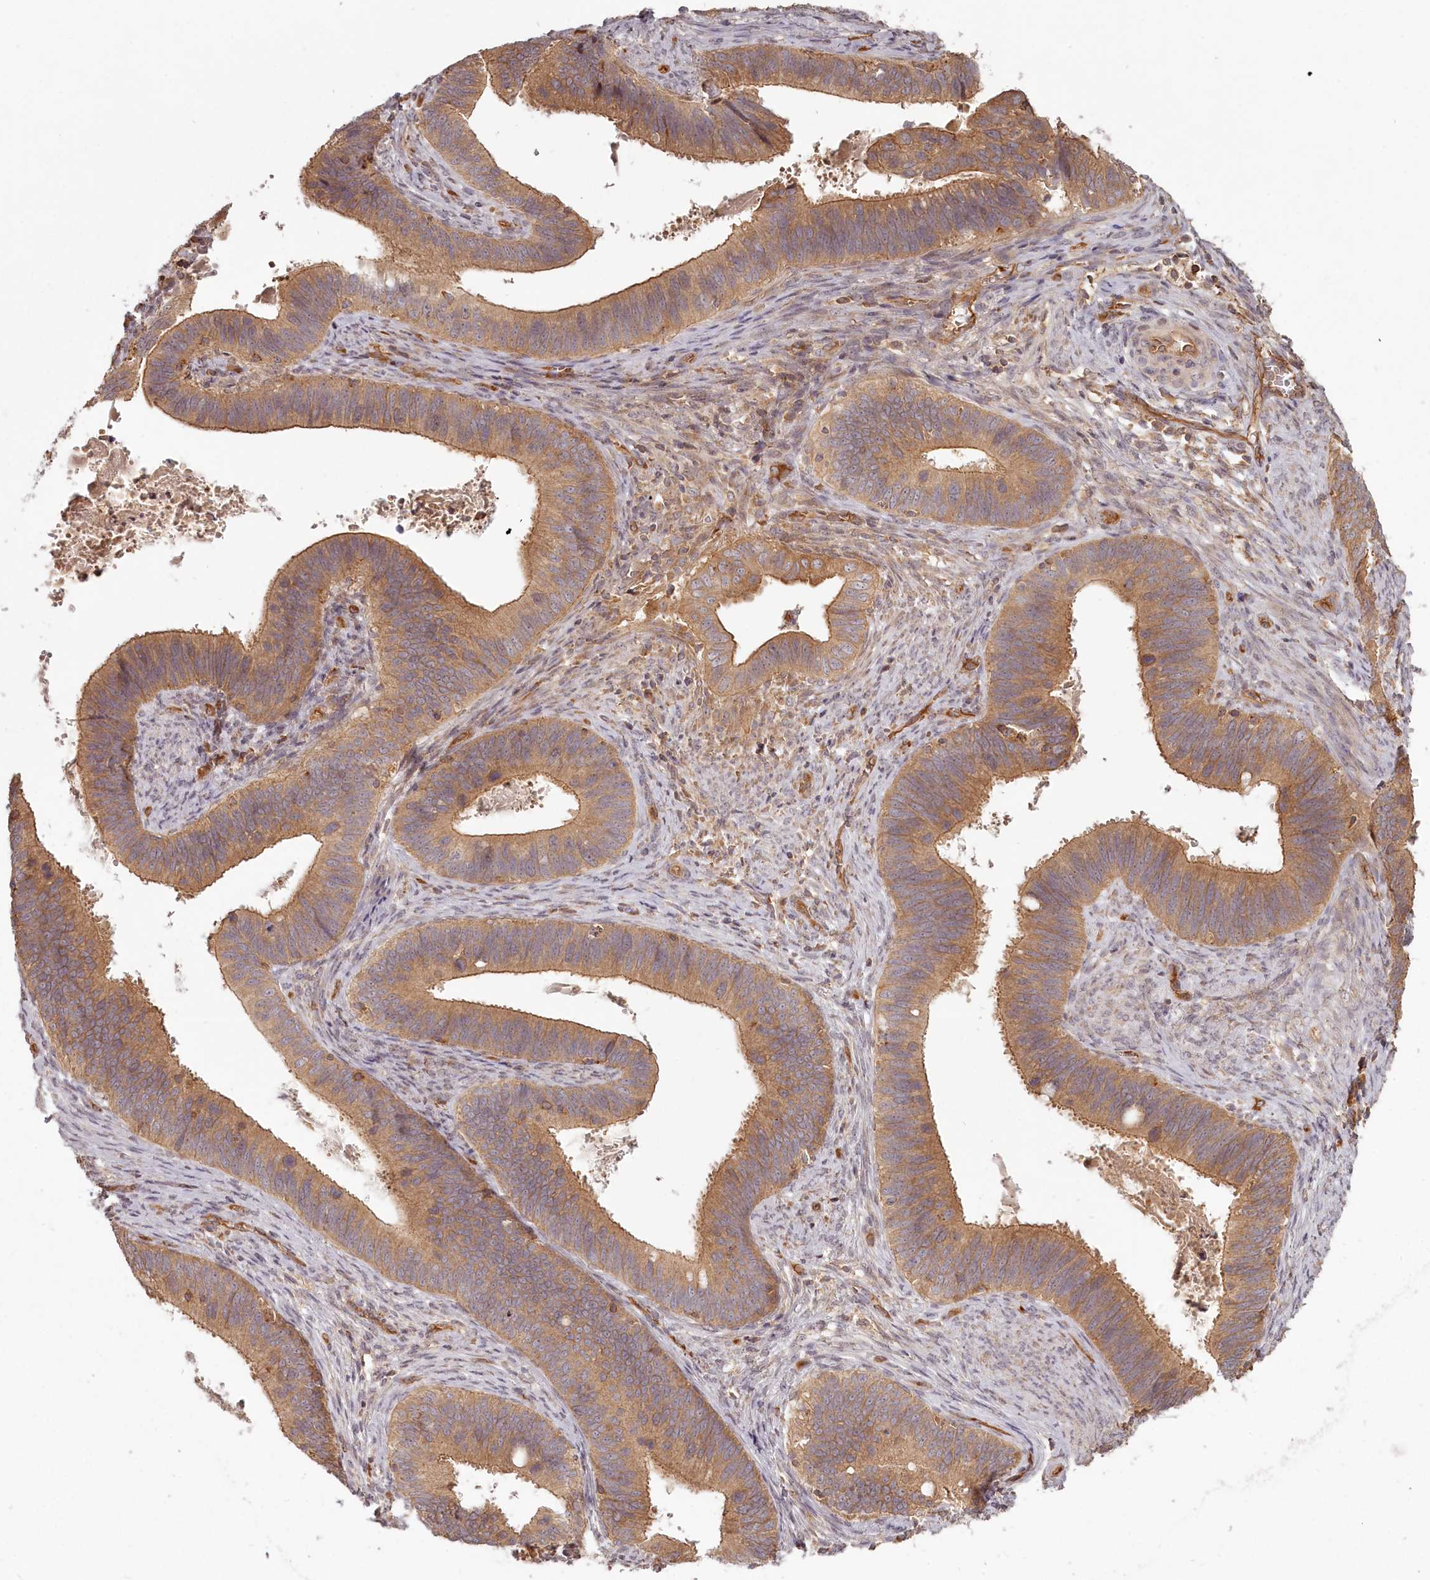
{"staining": {"intensity": "moderate", "quantity": ">75%", "location": "cytoplasmic/membranous"}, "tissue": "cervical cancer", "cell_type": "Tumor cells", "image_type": "cancer", "snomed": [{"axis": "morphology", "description": "Adenocarcinoma, NOS"}, {"axis": "topography", "description": "Cervix"}], "caption": "Immunohistochemistry histopathology image of neoplastic tissue: human cervical cancer (adenocarcinoma) stained using immunohistochemistry (IHC) demonstrates medium levels of moderate protein expression localized specifically in the cytoplasmic/membranous of tumor cells, appearing as a cytoplasmic/membranous brown color.", "gene": "TMIE", "patient": {"sex": "female", "age": 42}}